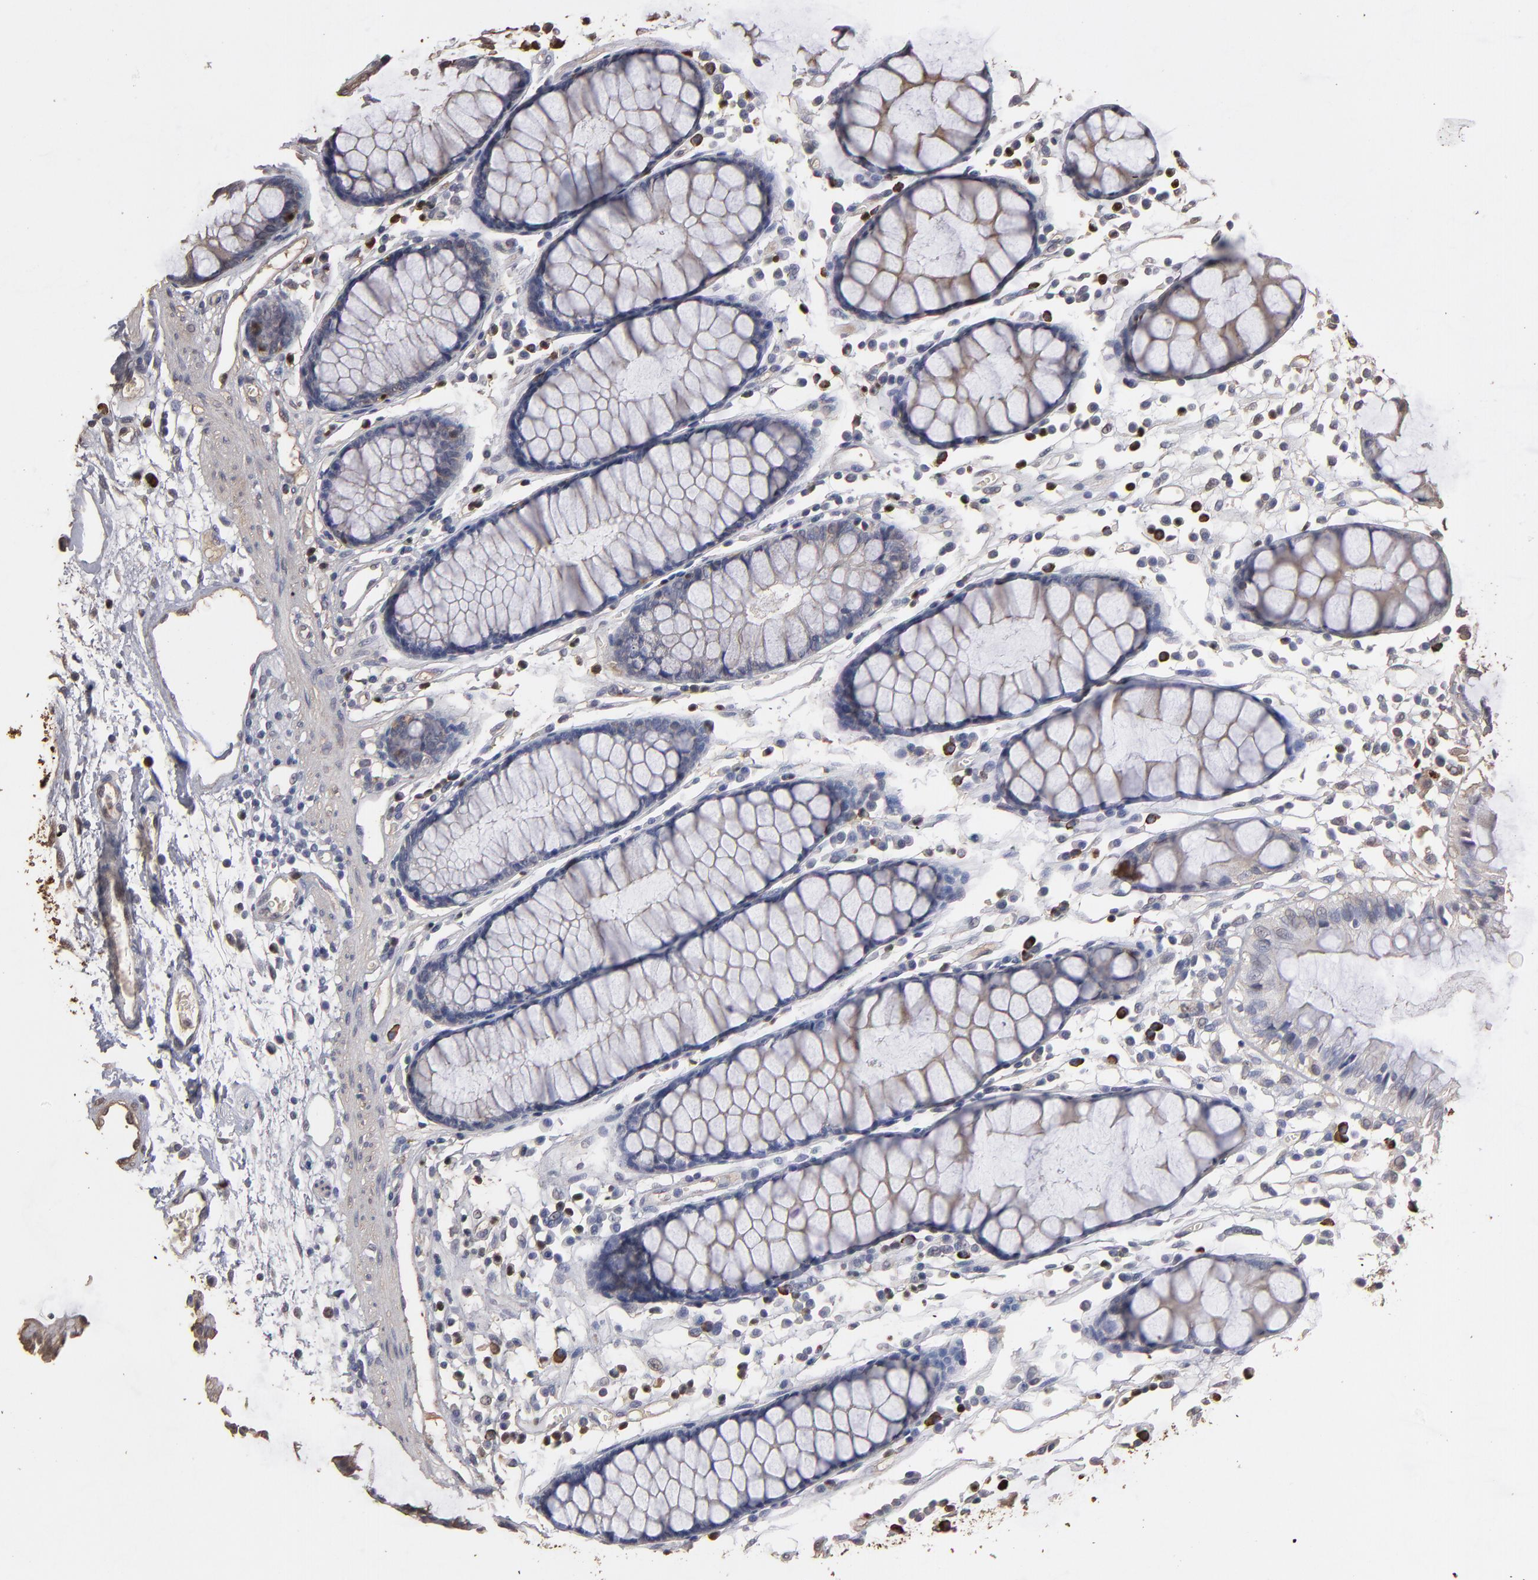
{"staining": {"intensity": "negative", "quantity": "none", "location": "none"}, "tissue": "colon", "cell_type": "Endothelial cells", "image_type": "normal", "snomed": [{"axis": "morphology", "description": "Normal tissue, NOS"}, {"axis": "topography", "description": "Colon"}], "caption": "Human colon stained for a protein using immunohistochemistry (IHC) reveals no expression in endothelial cells.", "gene": "RO60", "patient": {"sex": "female", "age": 78}}